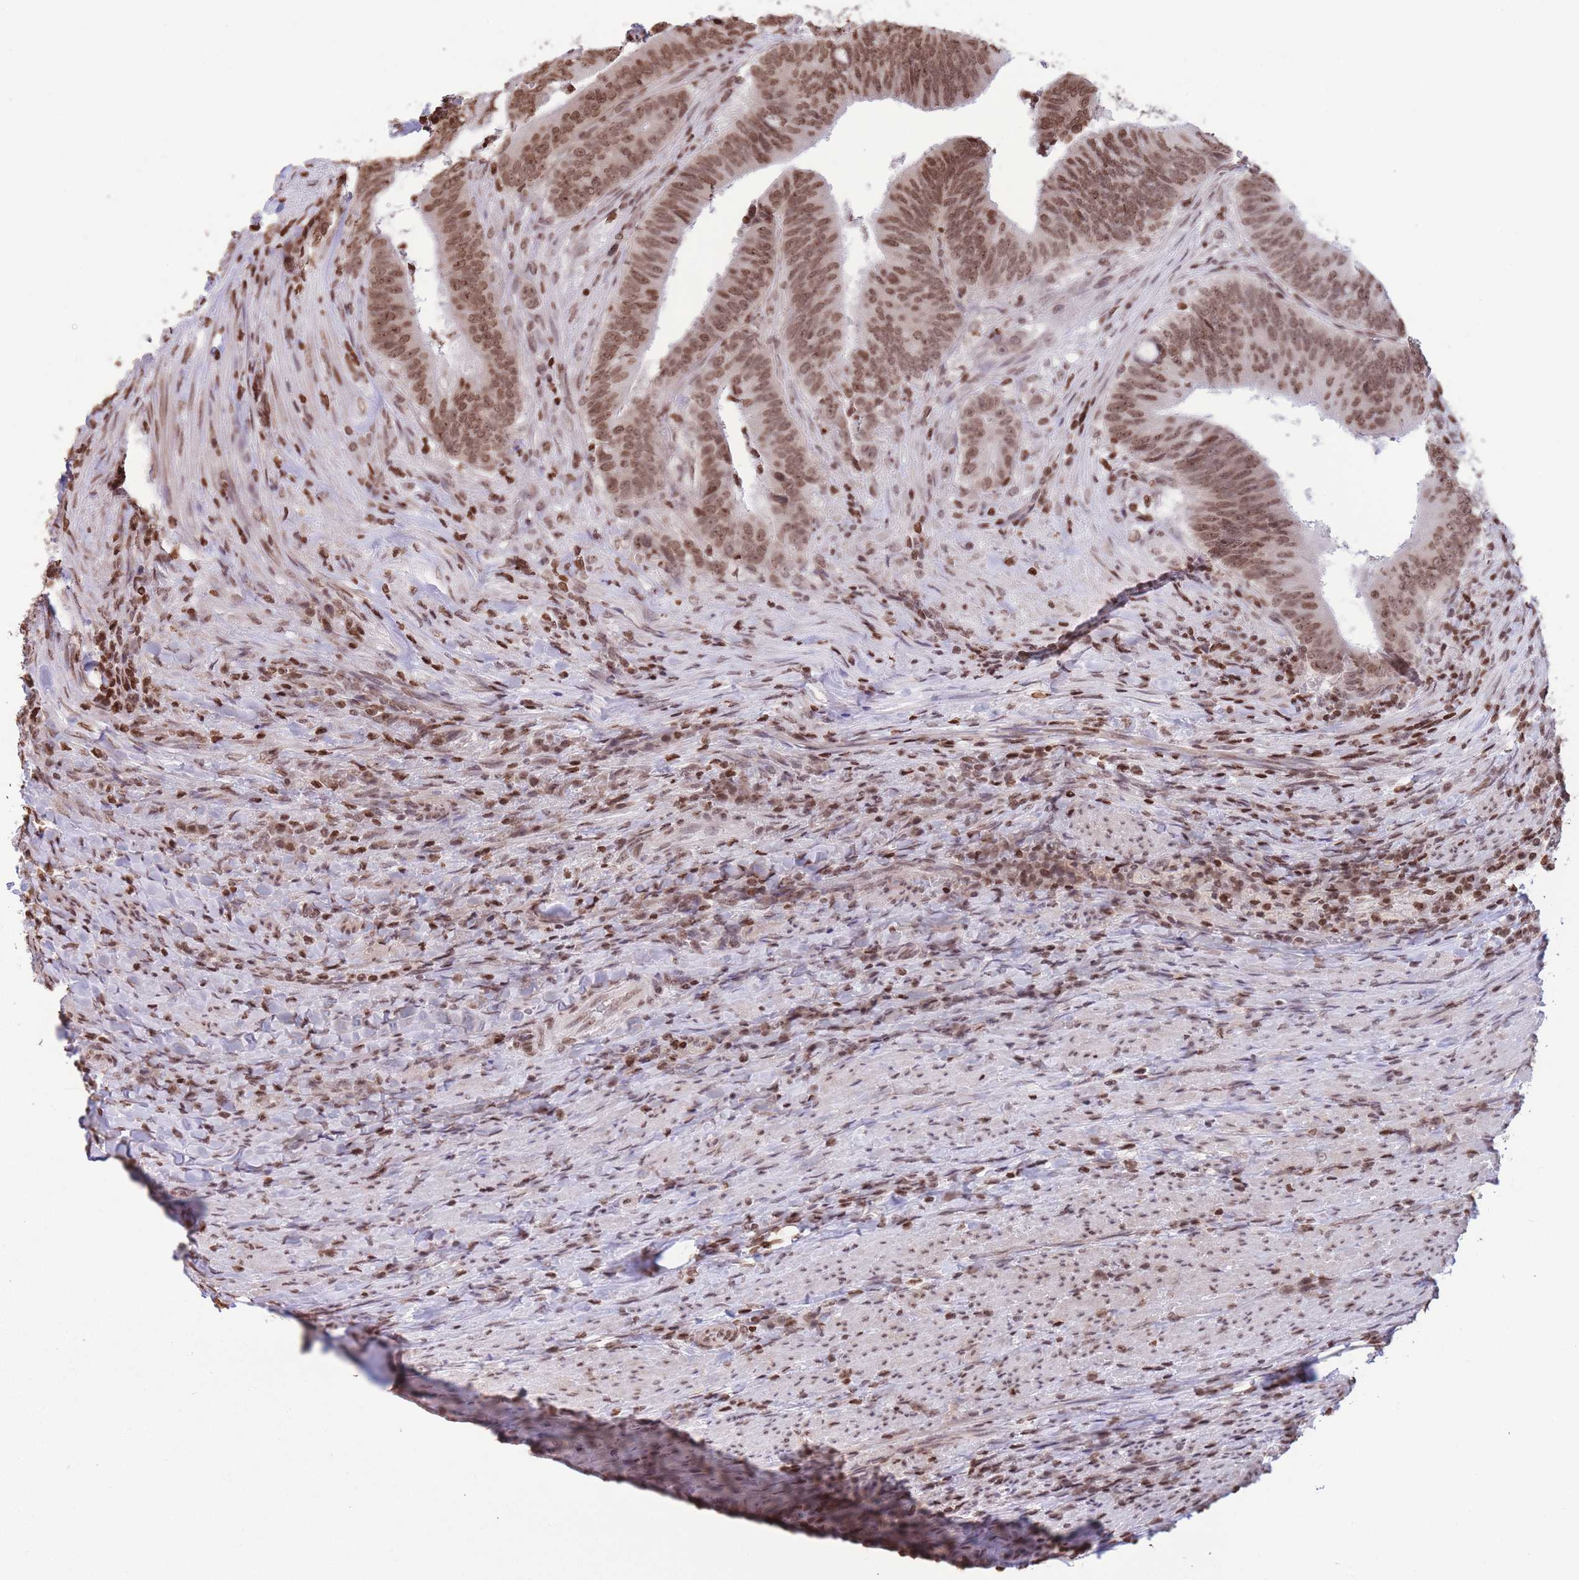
{"staining": {"intensity": "moderate", "quantity": ">75%", "location": "nuclear"}, "tissue": "colorectal cancer", "cell_type": "Tumor cells", "image_type": "cancer", "snomed": [{"axis": "morphology", "description": "Adenocarcinoma, NOS"}, {"axis": "topography", "description": "Colon"}], "caption": "Immunohistochemistry (IHC) of colorectal cancer (adenocarcinoma) demonstrates medium levels of moderate nuclear positivity in approximately >75% of tumor cells.", "gene": "H2BC11", "patient": {"sex": "female", "age": 43}}